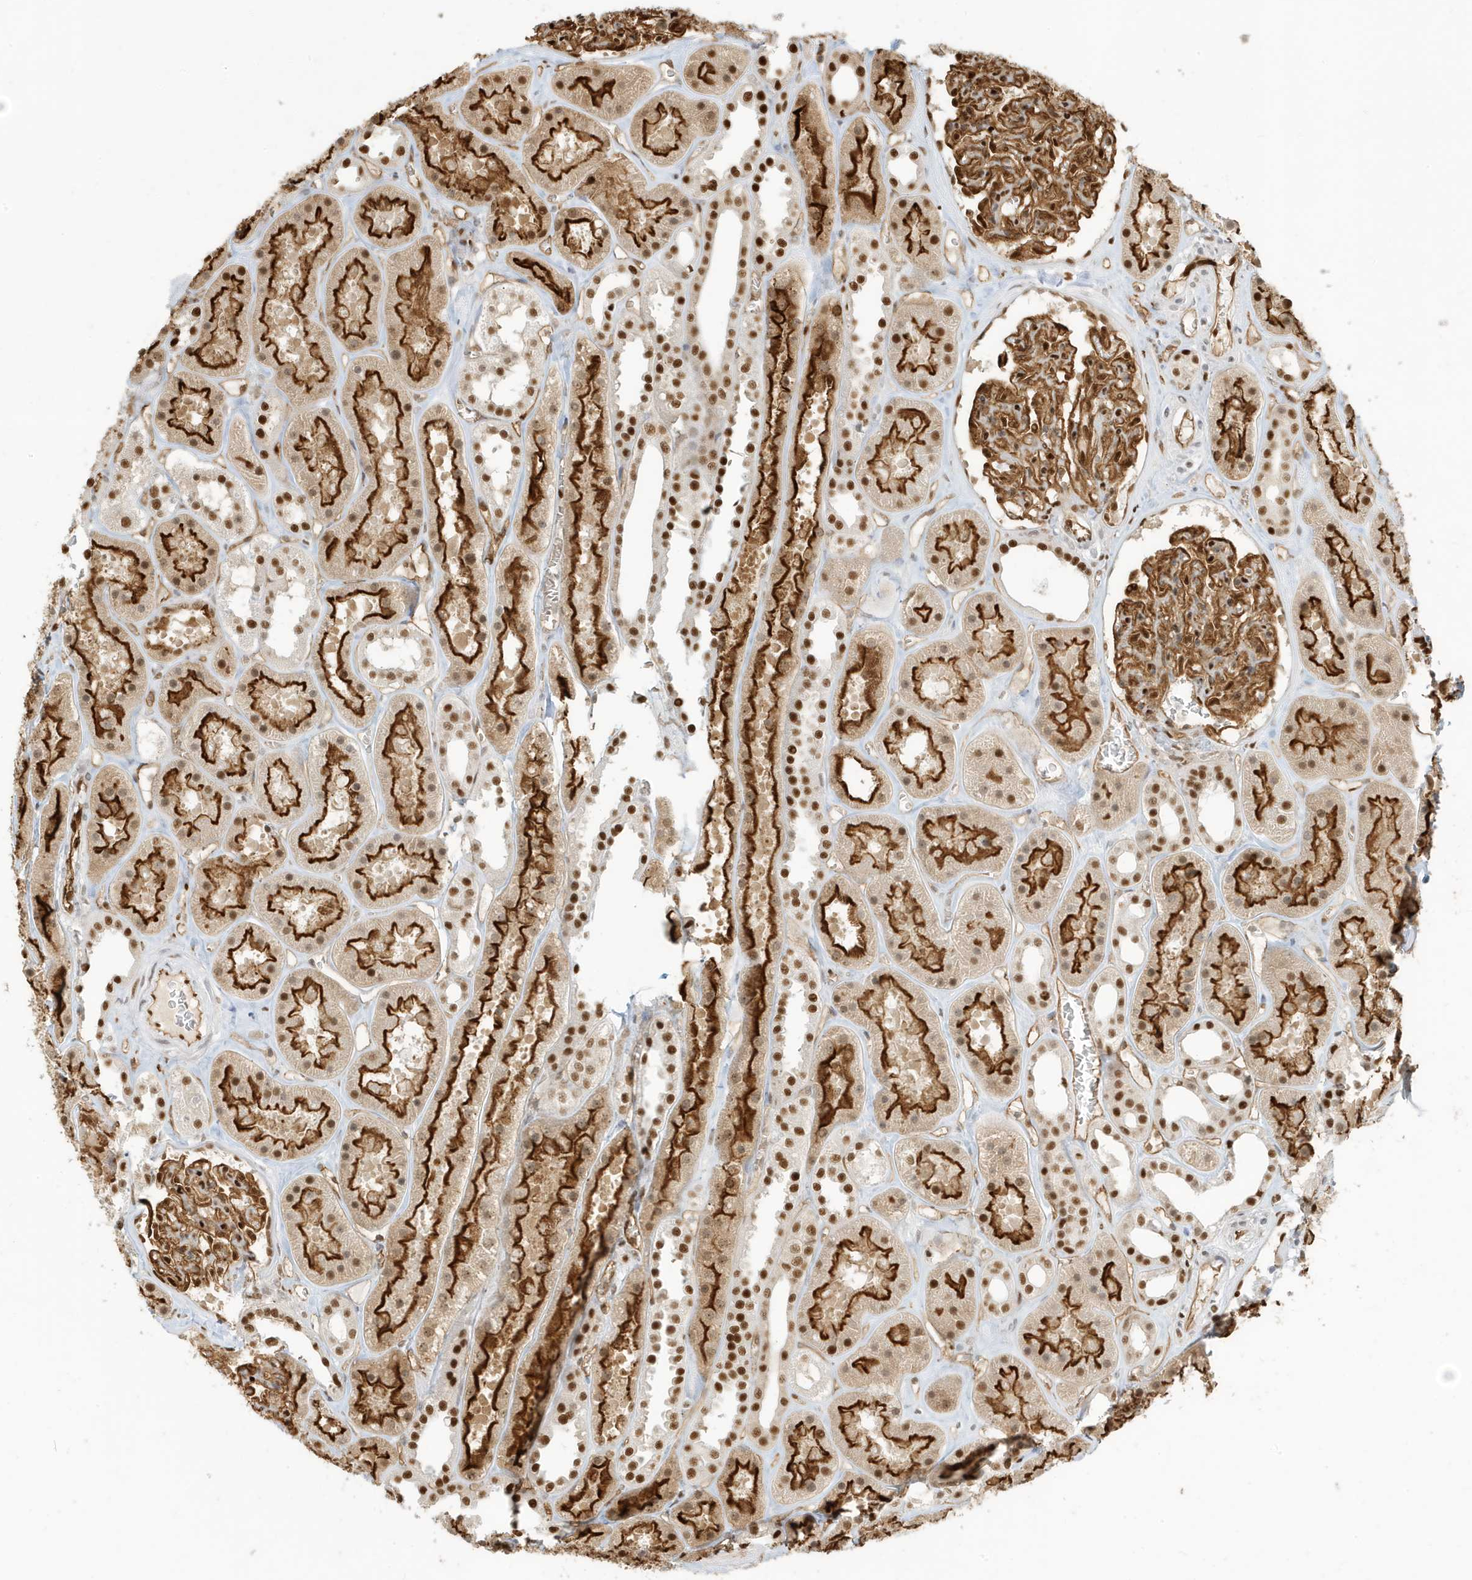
{"staining": {"intensity": "strong", "quantity": ">75%", "location": "cytoplasmic/membranous,nuclear"}, "tissue": "kidney", "cell_type": "Cells in glomeruli", "image_type": "normal", "snomed": [{"axis": "morphology", "description": "Normal tissue, NOS"}, {"axis": "topography", "description": "Kidney"}], "caption": "Protein staining shows strong cytoplasmic/membranous,nuclear positivity in approximately >75% of cells in glomeruli in benign kidney.", "gene": "CKS1B", "patient": {"sex": "female", "age": 41}}